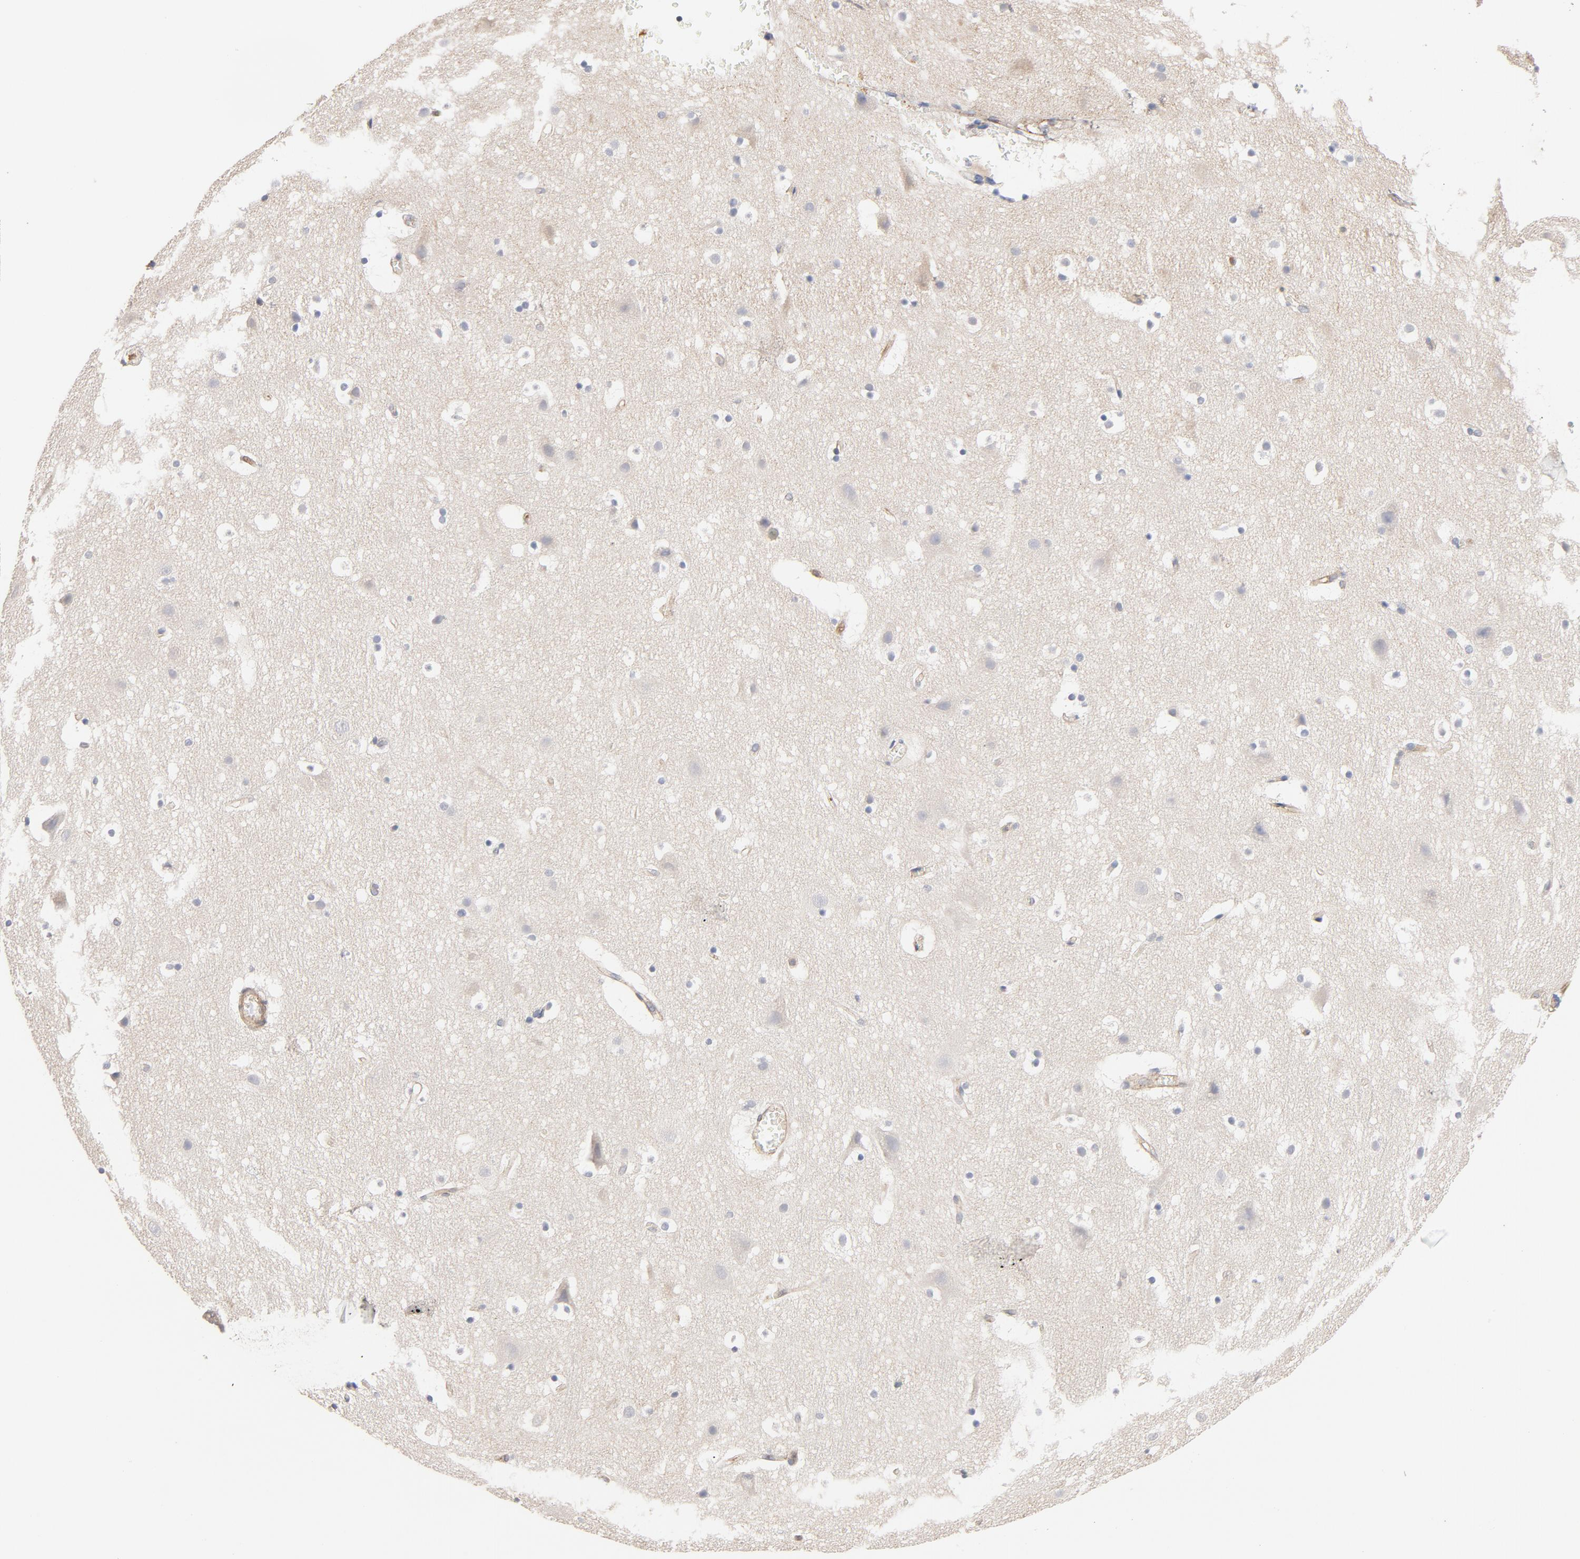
{"staining": {"intensity": "weak", "quantity": ">75%", "location": "cytoplasmic/membranous"}, "tissue": "cerebral cortex", "cell_type": "Endothelial cells", "image_type": "normal", "snomed": [{"axis": "morphology", "description": "Normal tissue, NOS"}, {"axis": "topography", "description": "Cerebral cortex"}], "caption": "Immunohistochemistry staining of benign cerebral cortex, which demonstrates low levels of weak cytoplasmic/membranous staining in about >75% of endothelial cells indicating weak cytoplasmic/membranous protein expression. The staining was performed using DAB (brown) for protein detection and nuclei were counterstained in hematoxylin (blue).", "gene": "STRN3", "patient": {"sex": "male", "age": 45}}